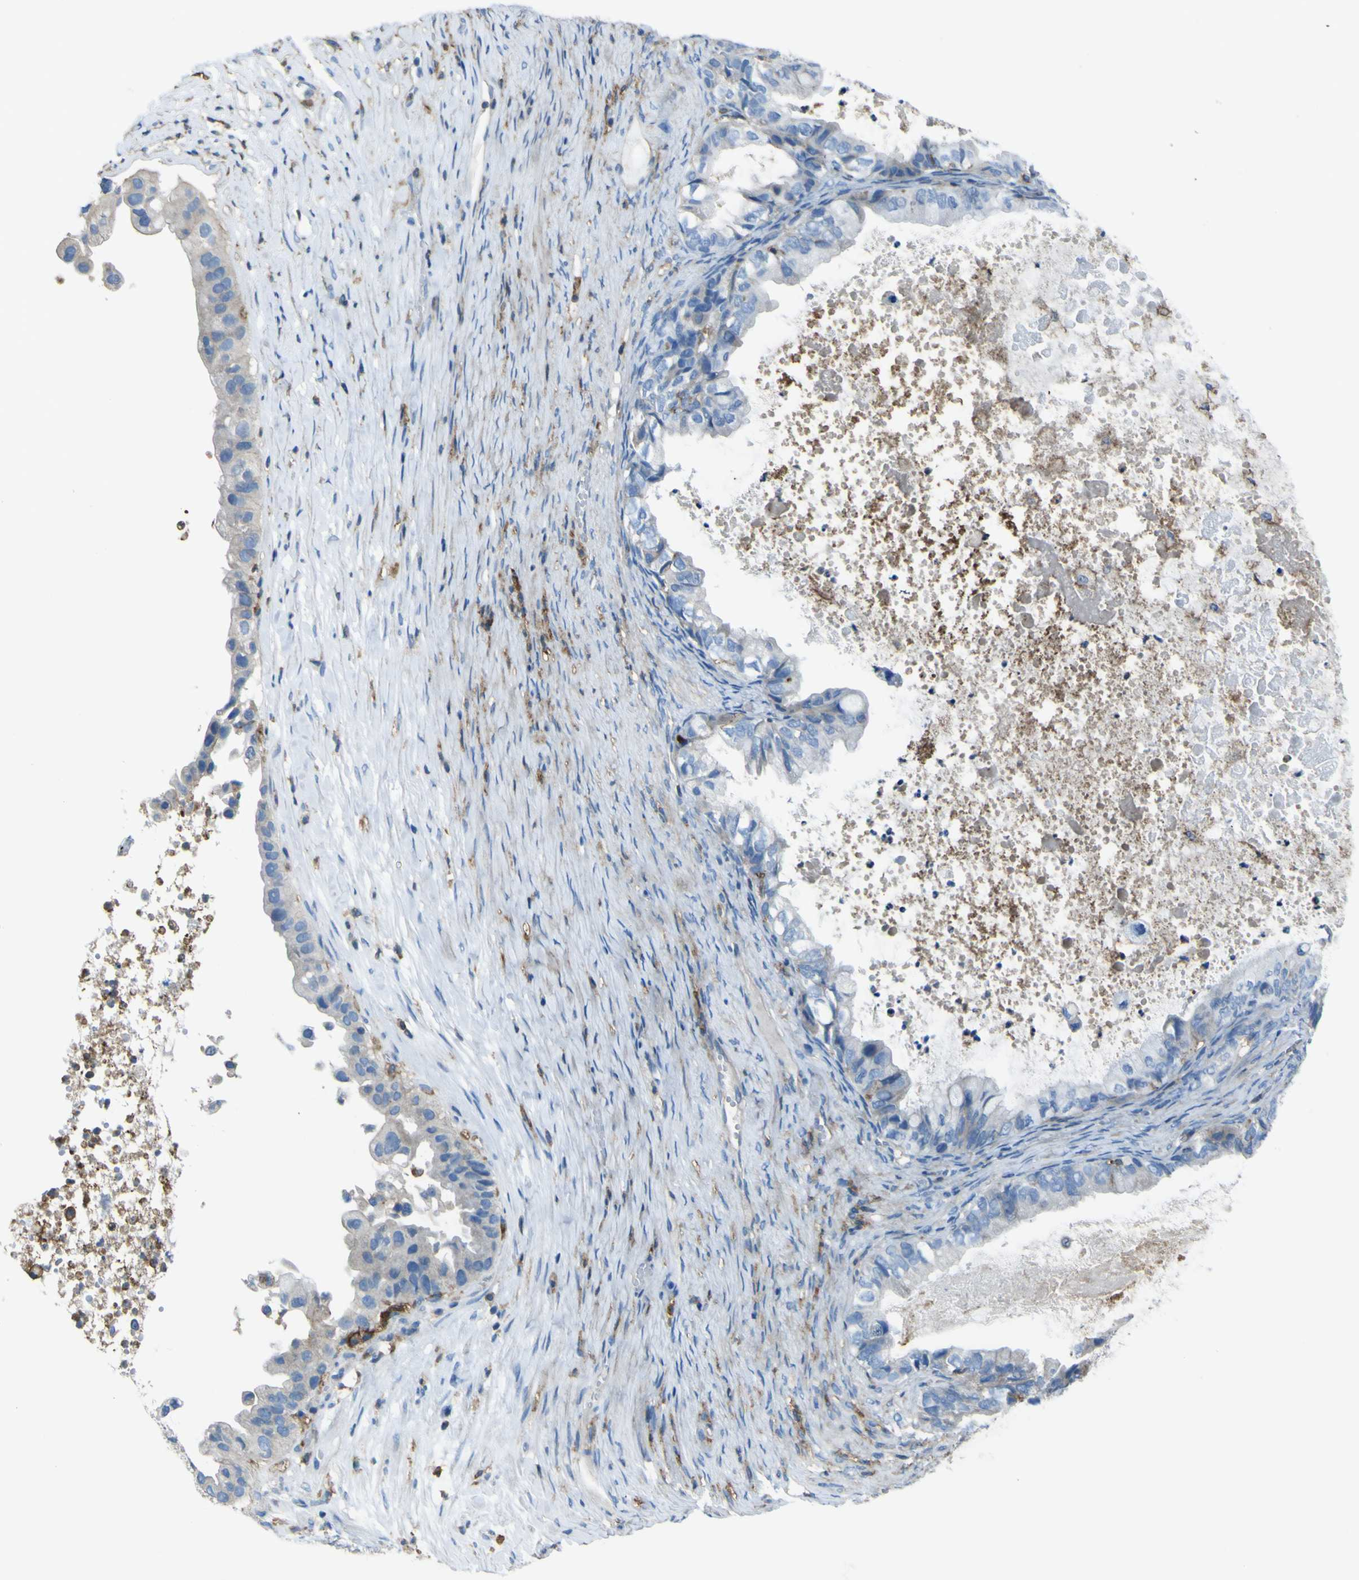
{"staining": {"intensity": "negative", "quantity": "none", "location": "none"}, "tissue": "ovarian cancer", "cell_type": "Tumor cells", "image_type": "cancer", "snomed": [{"axis": "morphology", "description": "Cystadenocarcinoma, mucinous, NOS"}, {"axis": "topography", "description": "Ovary"}], "caption": "Ovarian cancer (mucinous cystadenocarcinoma) stained for a protein using immunohistochemistry (IHC) reveals no expression tumor cells.", "gene": "LAIR1", "patient": {"sex": "female", "age": 80}}